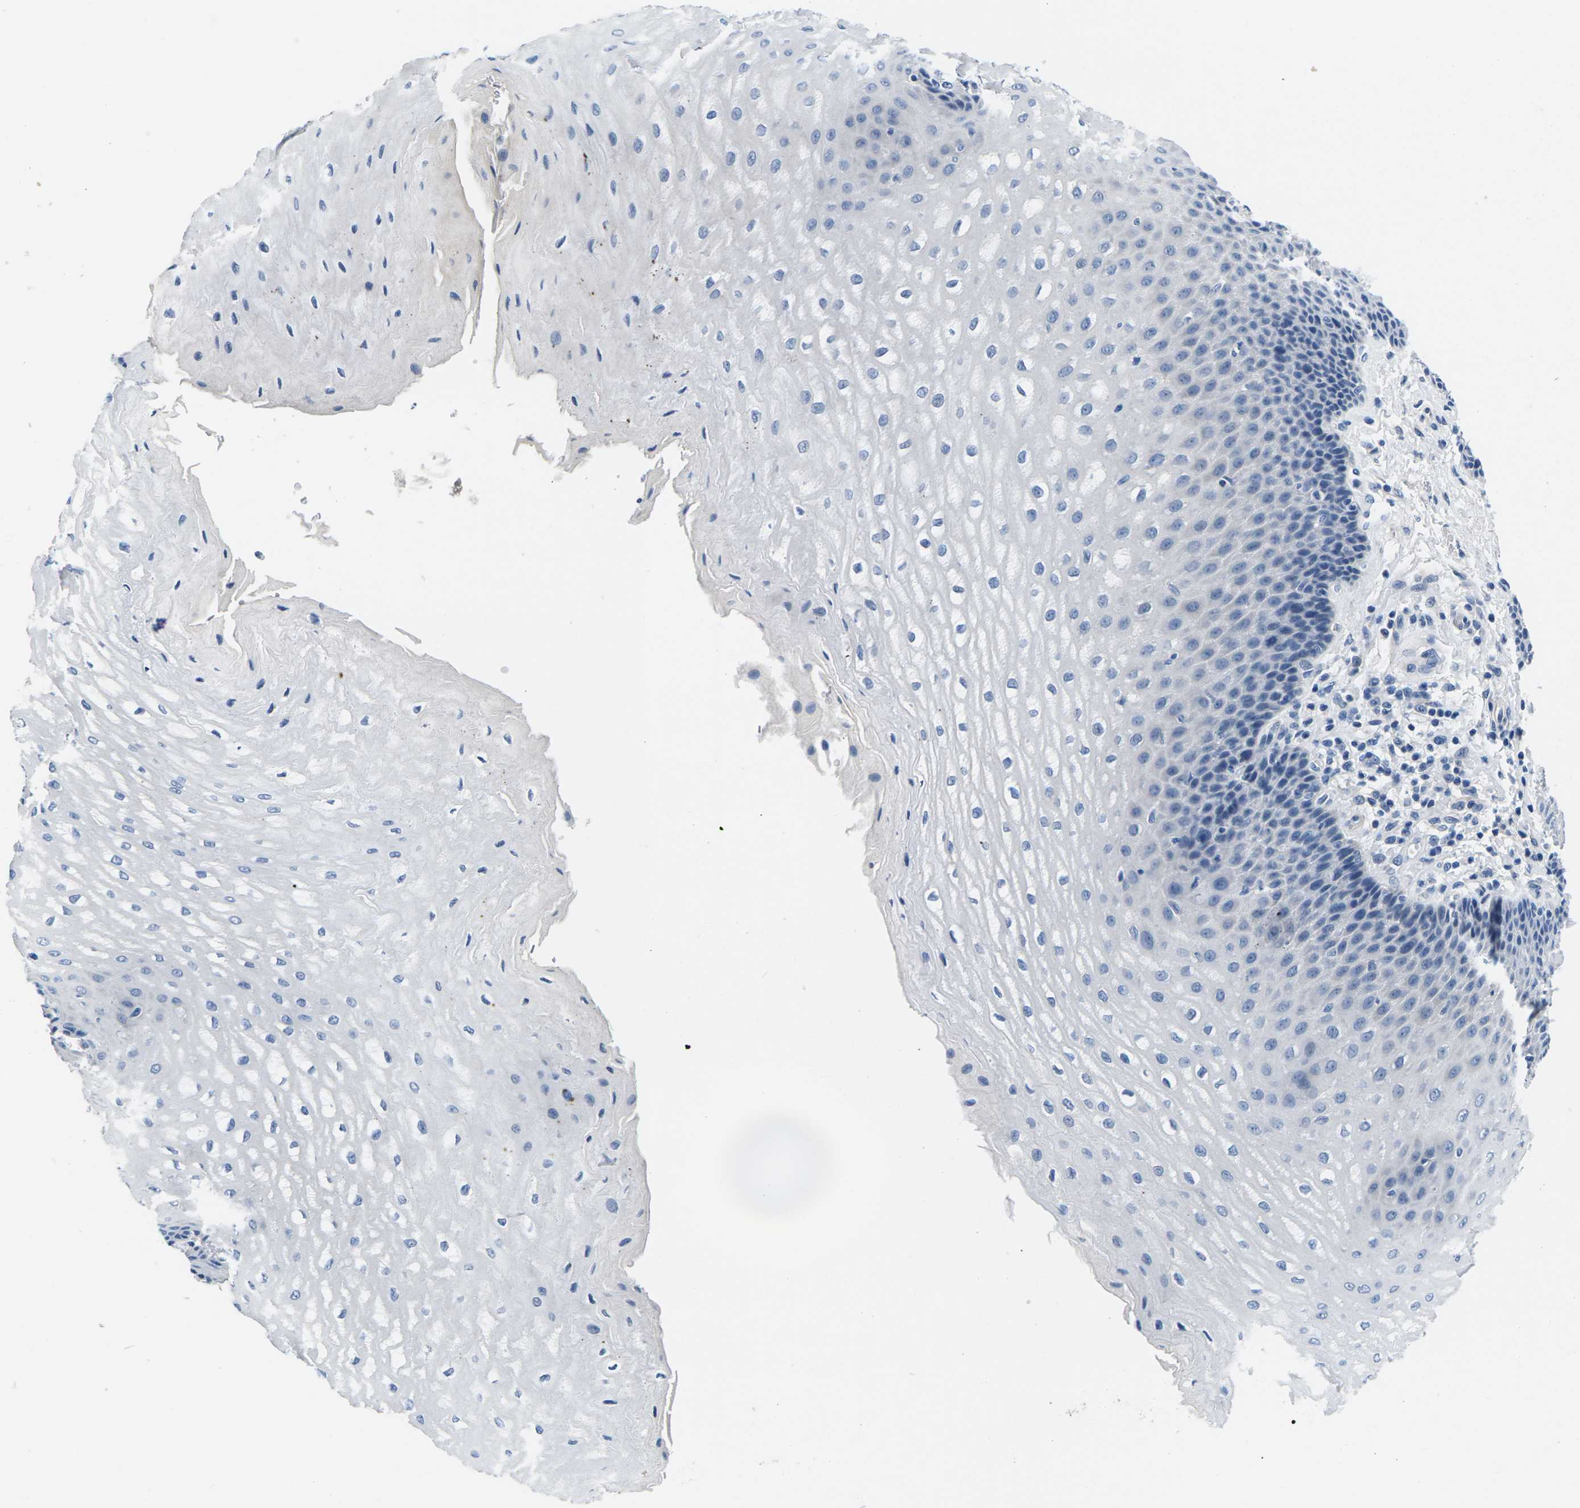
{"staining": {"intensity": "negative", "quantity": "none", "location": "none"}, "tissue": "esophagus", "cell_type": "Squamous epithelial cells", "image_type": "normal", "snomed": [{"axis": "morphology", "description": "Normal tissue, NOS"}, {"axis": "topography", "description": "Esophagus"}], "caption": "The image reveals no significant expression in squamous epithelial cells of esophagus. (Stains: DAB (3,3'-diaminobenzidine) IHC with hematoxylin counter stain, Microscopy: brightfield microscopy at high magnification).", "gene": "TSPAN2", "patient": {"sex": "male", "age": 54}}